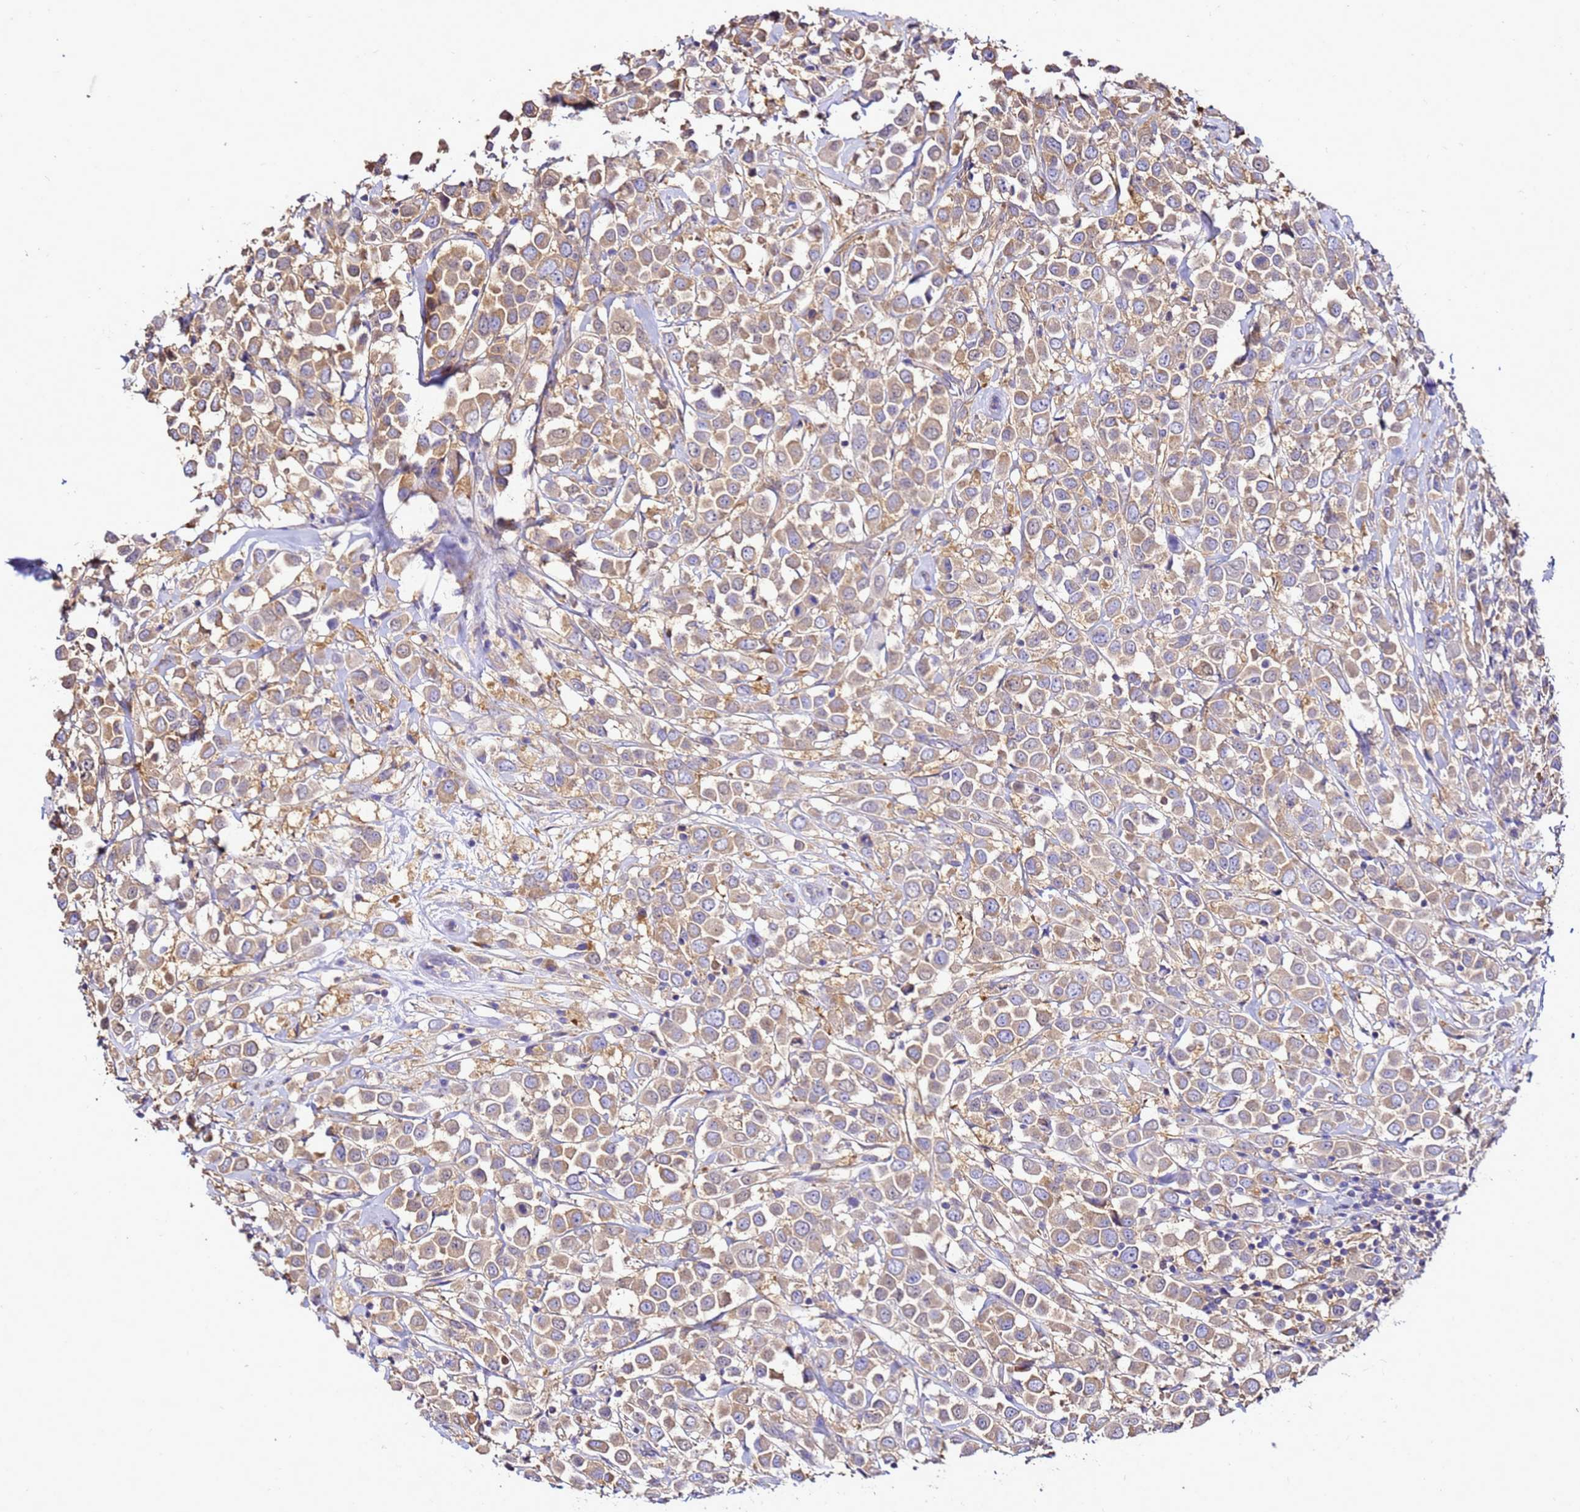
{"staining": {"intensity": "weak", "quantity": ">75%", "location": "cytoplasmic/membranous"}, "tissue": "breast cancer", "cell_type": "Tumor cells", "image_type": "cancer", "snomed": [{"axis": "morphology", "description": "Duct carcinoma"}, {"axis": "topography", "description": "Breast"}], "caption": "Breast cancer stained with immunohistochemistry (IHC) shows weak cytoplasmic/membranous positivity in approximately >75% of tumor cells.", "gene": "NARS1", "patient": {"sex": "female", "age": 61}}